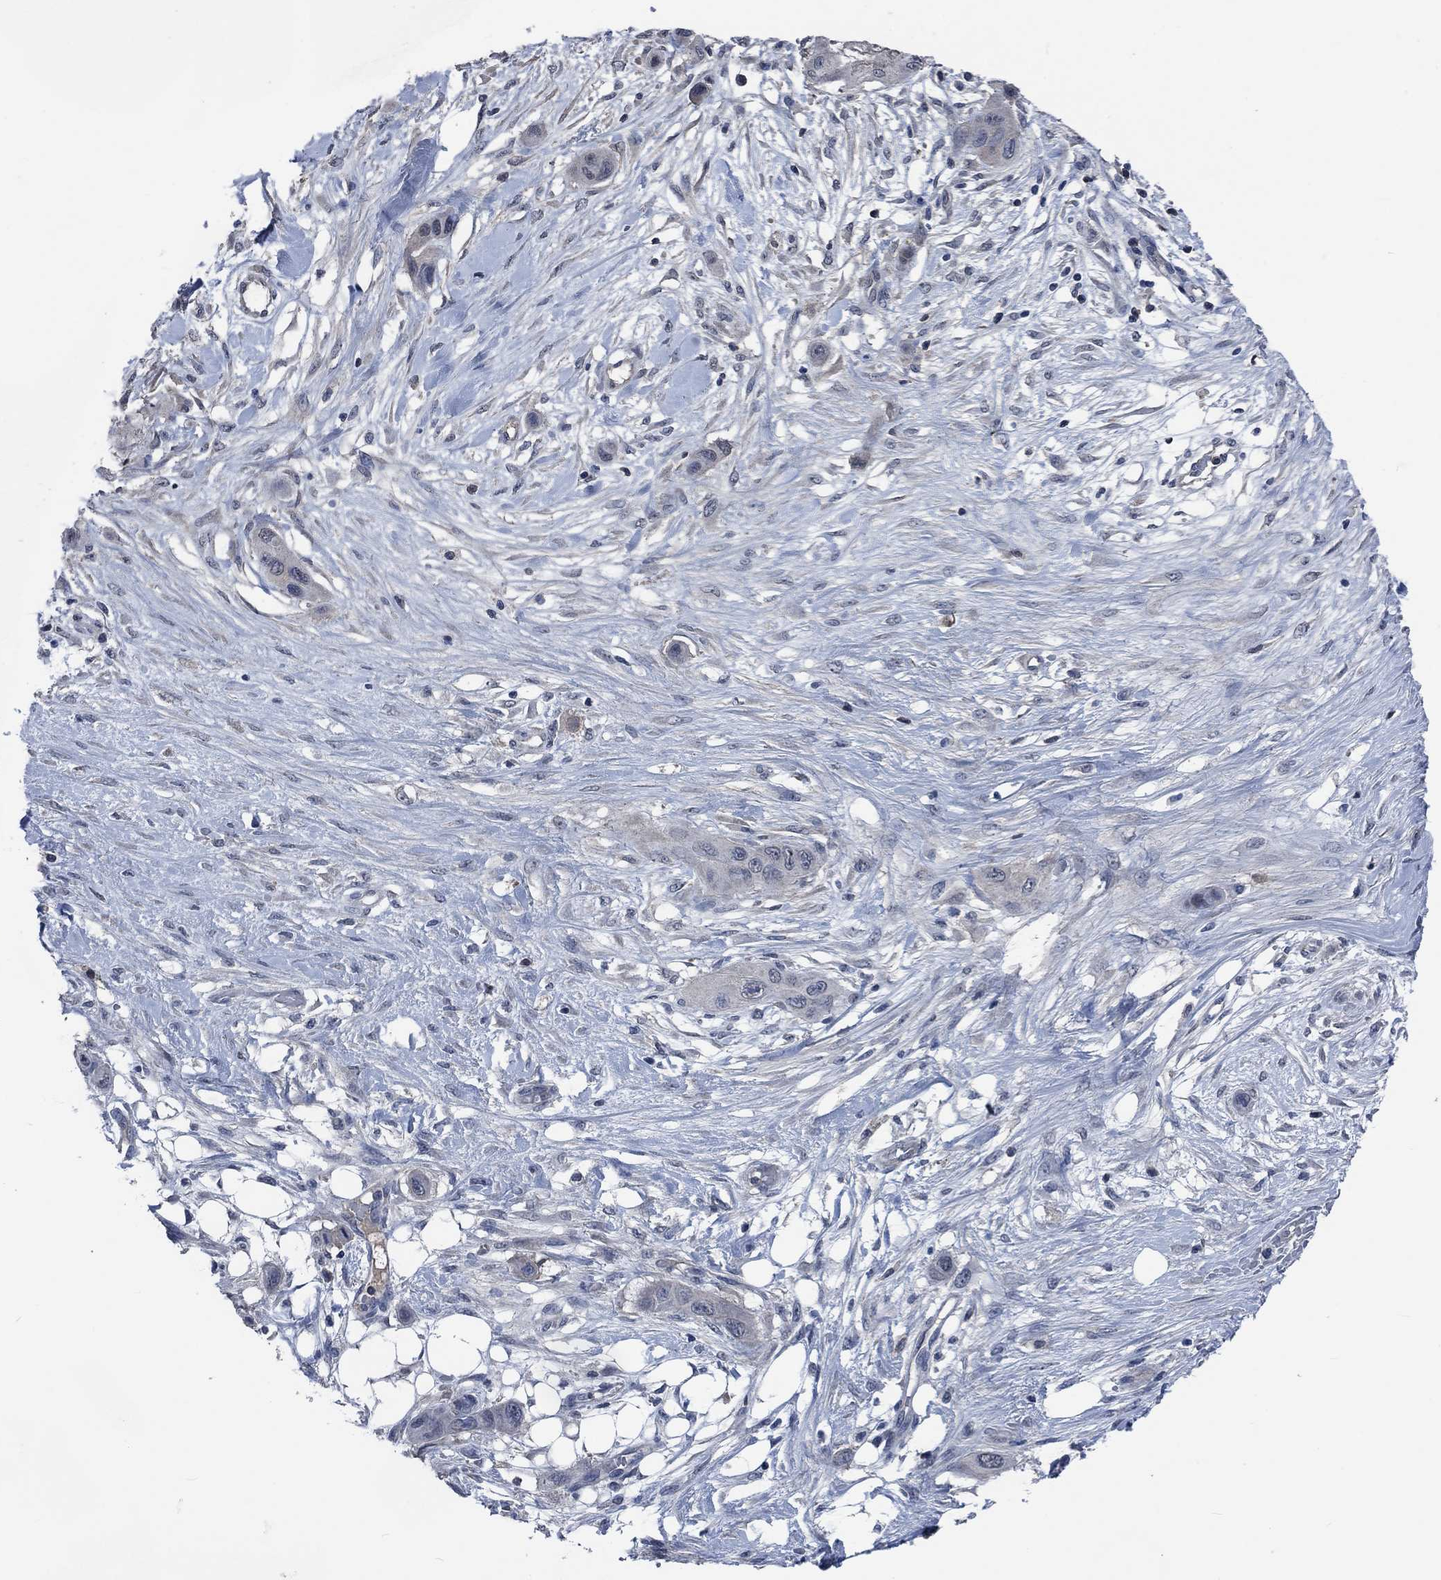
{"staining": {"intensity": "negative", "quantity": "none", "location": "none"}, "tissue": "skin cancer", "cell_type": "Tumor cells", "image_type": "cancer", "snomed": [{"axis": "morphology", "description": "Squamous cell carcinoma, NOS"}, {"axis": "topography", "description": "Skin"}], "caption": "Human skin cancer stained for a protein using immunohistochemistry displays no staining in tumor cells.", "gene": "OBSCN", "patient": {"sex": "male", "age": 79}}